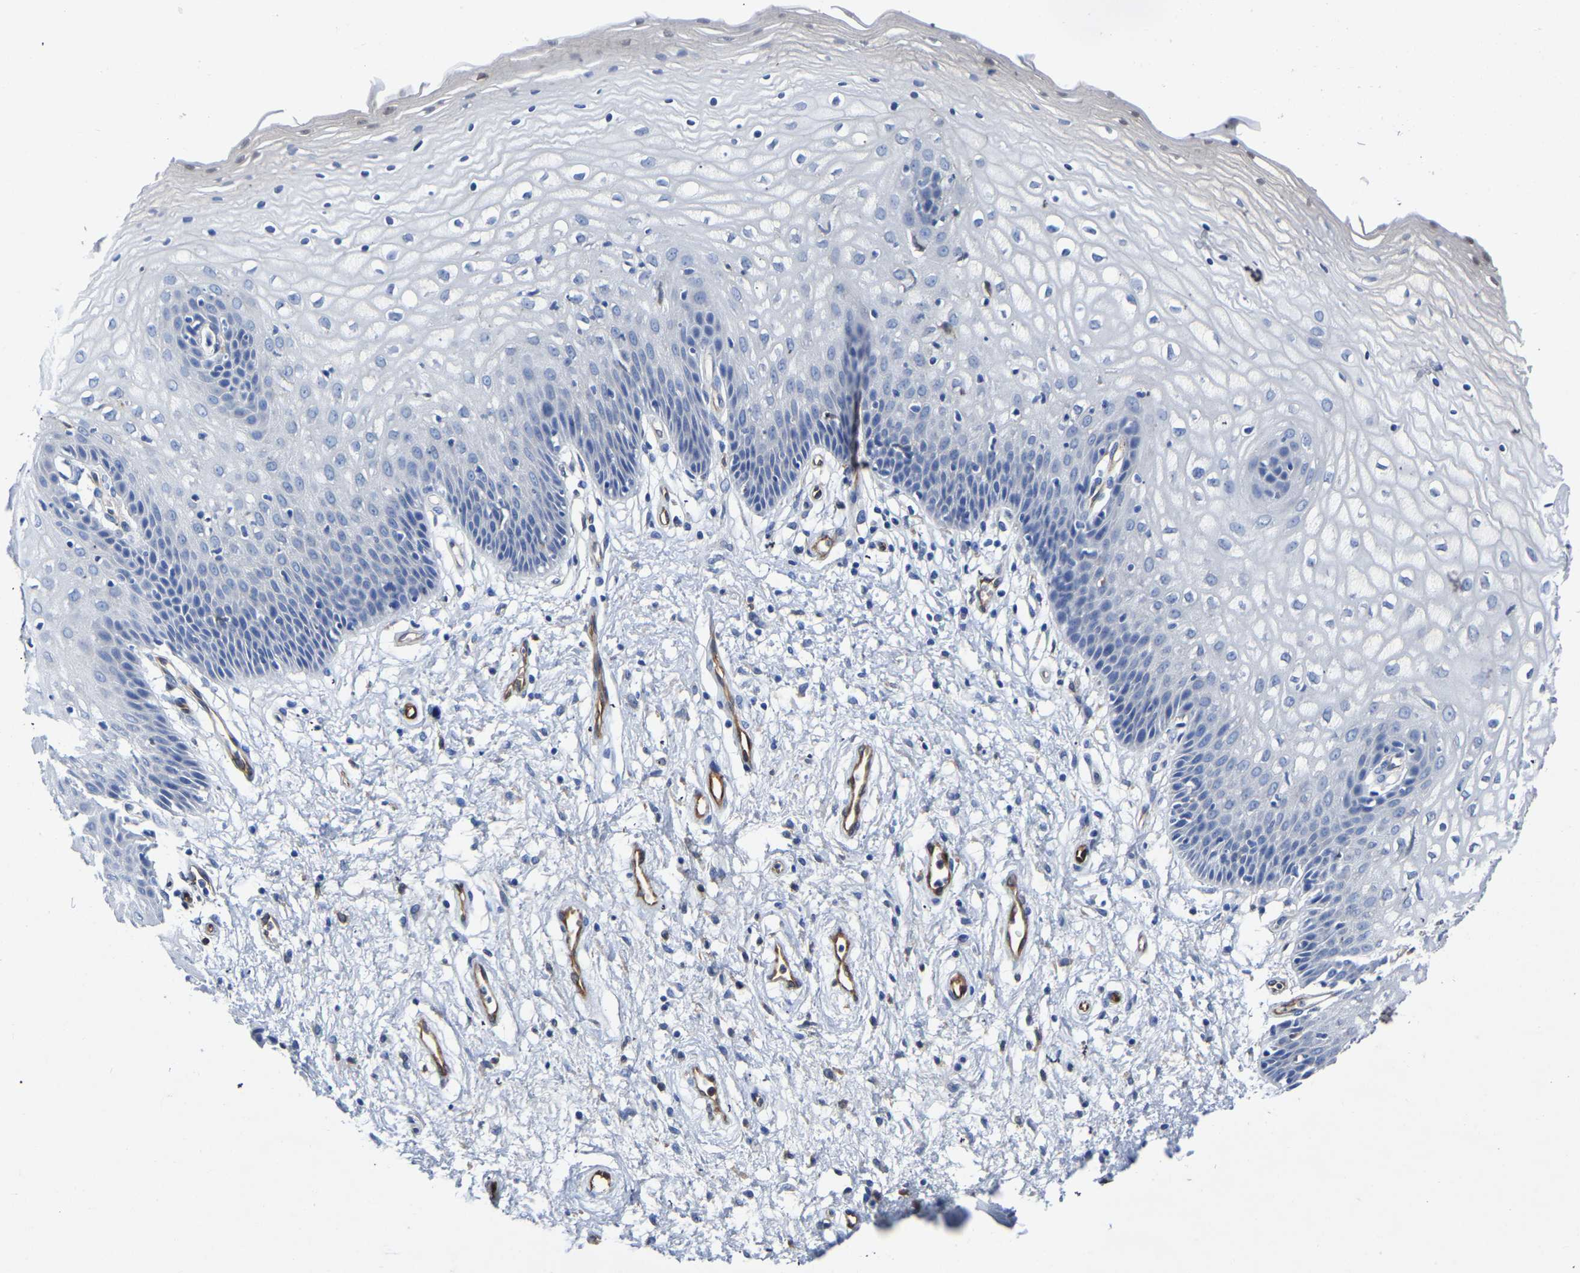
{"staining": {"intensity": "negative", "quantity": "none", "location": "none"}, "tissue": "vagina", "cell_type": "Squamous epithelial cells", "image_type": "normal", "snomed": [{"axis": "morphology", "description": "Normal tissue, NOS"}, {"axis": "topography", "description": "Vagina"}], "caption": "Squamous epithelial cells are negative for brown protein staining in benign vagina. The staining is performed using DAB brown chromogen with nuclei counter-stained in using hematoxylin.", "gene": "ATG2B", "patient": {"sex": "female", "age": 34}}